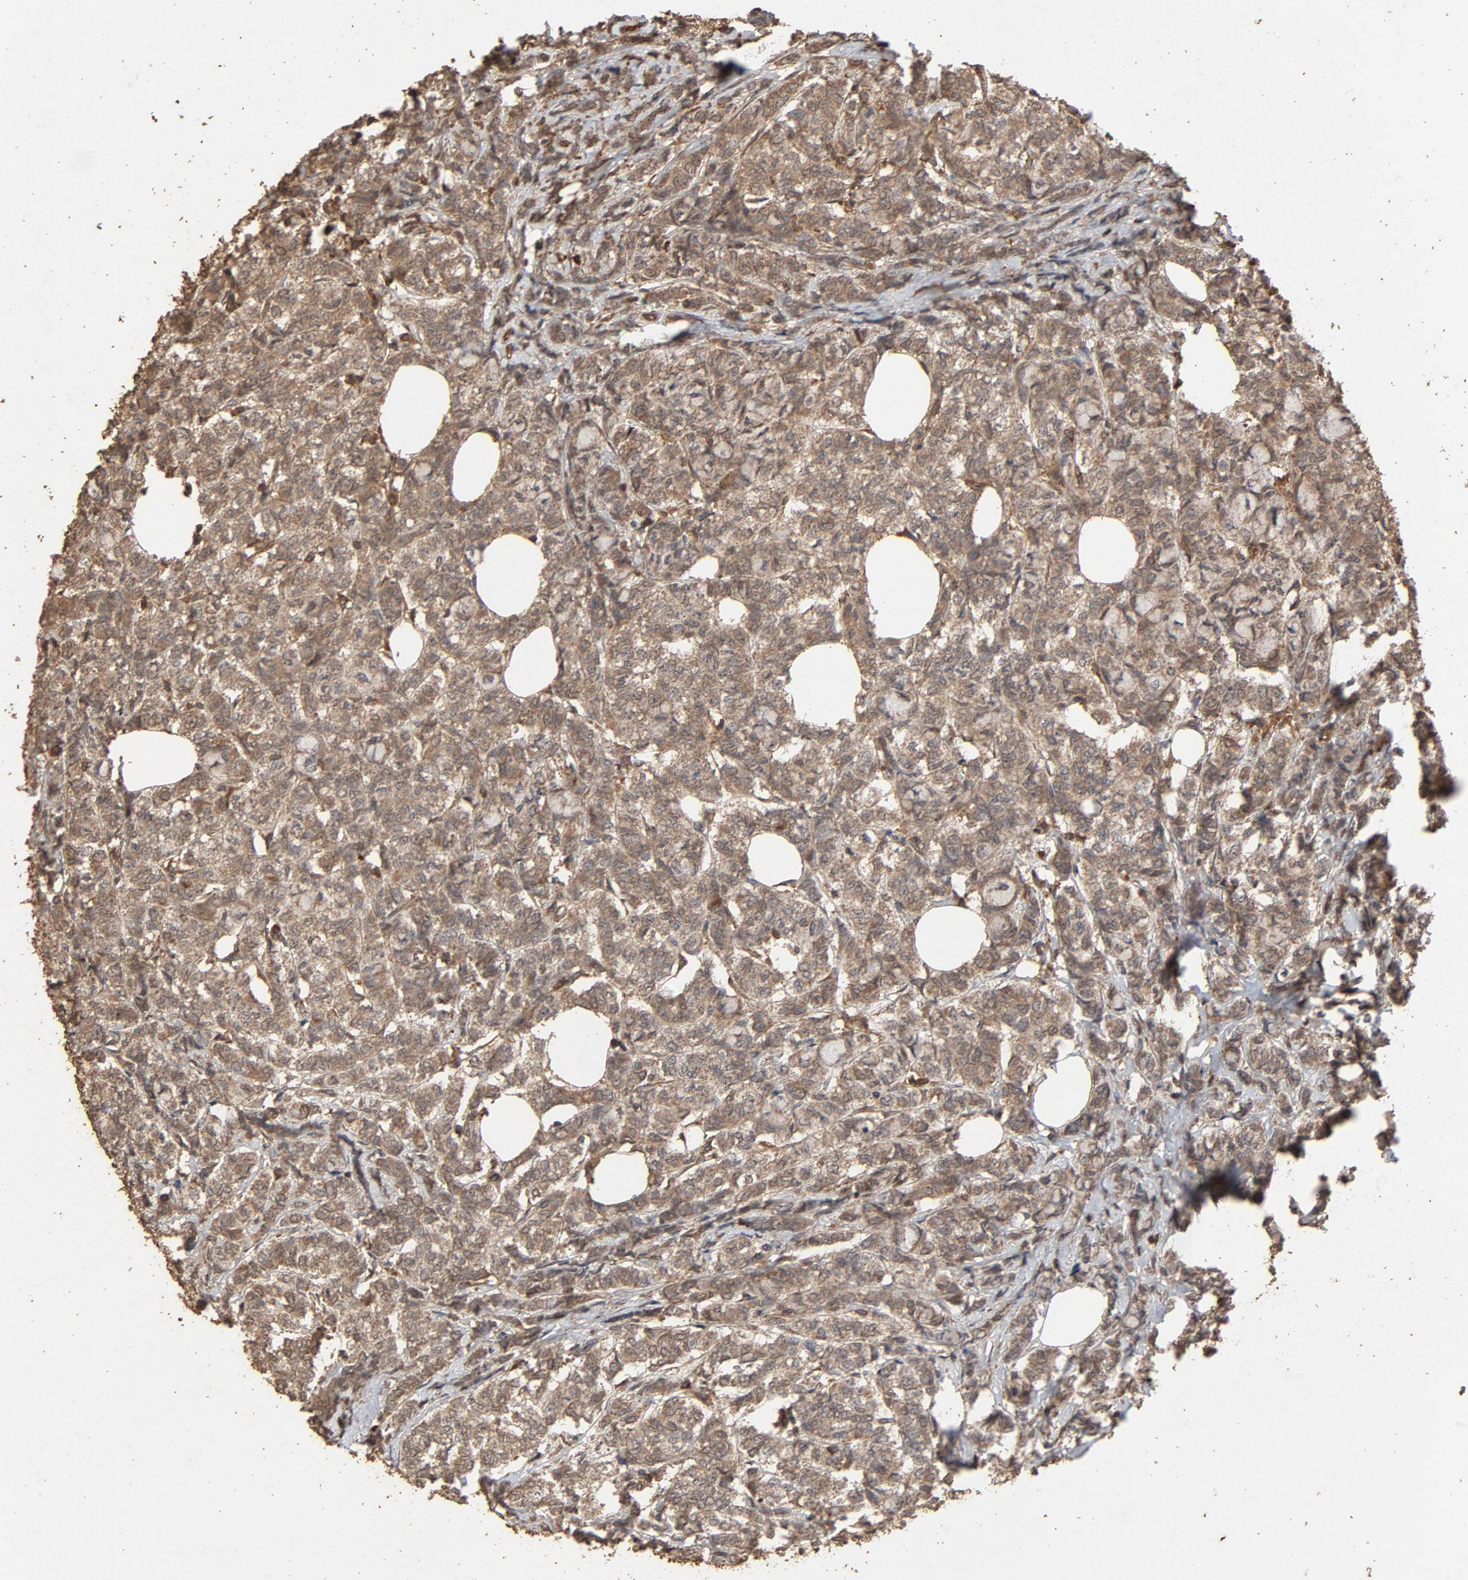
{"staining": {"intensity": "moderate", "quantity": "25%-75%", "location": "cytoplasmic/membranous"}, "tissue": "breast cancer", "cell_type": "Tumor cells", "image_type": "cancer", "snomed": [{"axis": "morphology", "description": "Lobular carcinoma"}, {"axis": "topography", "description": "Breast"}], "caption": "A high-resolution histopathology image shows immunohistochemistry (IHC) staining of breast cancer (lobular carcinoma), which shows moderate cytoplasmic/membranous staining in approximately 25%-75% of tumor cells. (DAB (3,3'-diaminobenzidine) = brown stain, brightfield microscopy at high magnification).", "gene": "RPS6KA6", "patient": {"sex": "female", "age": 60}}